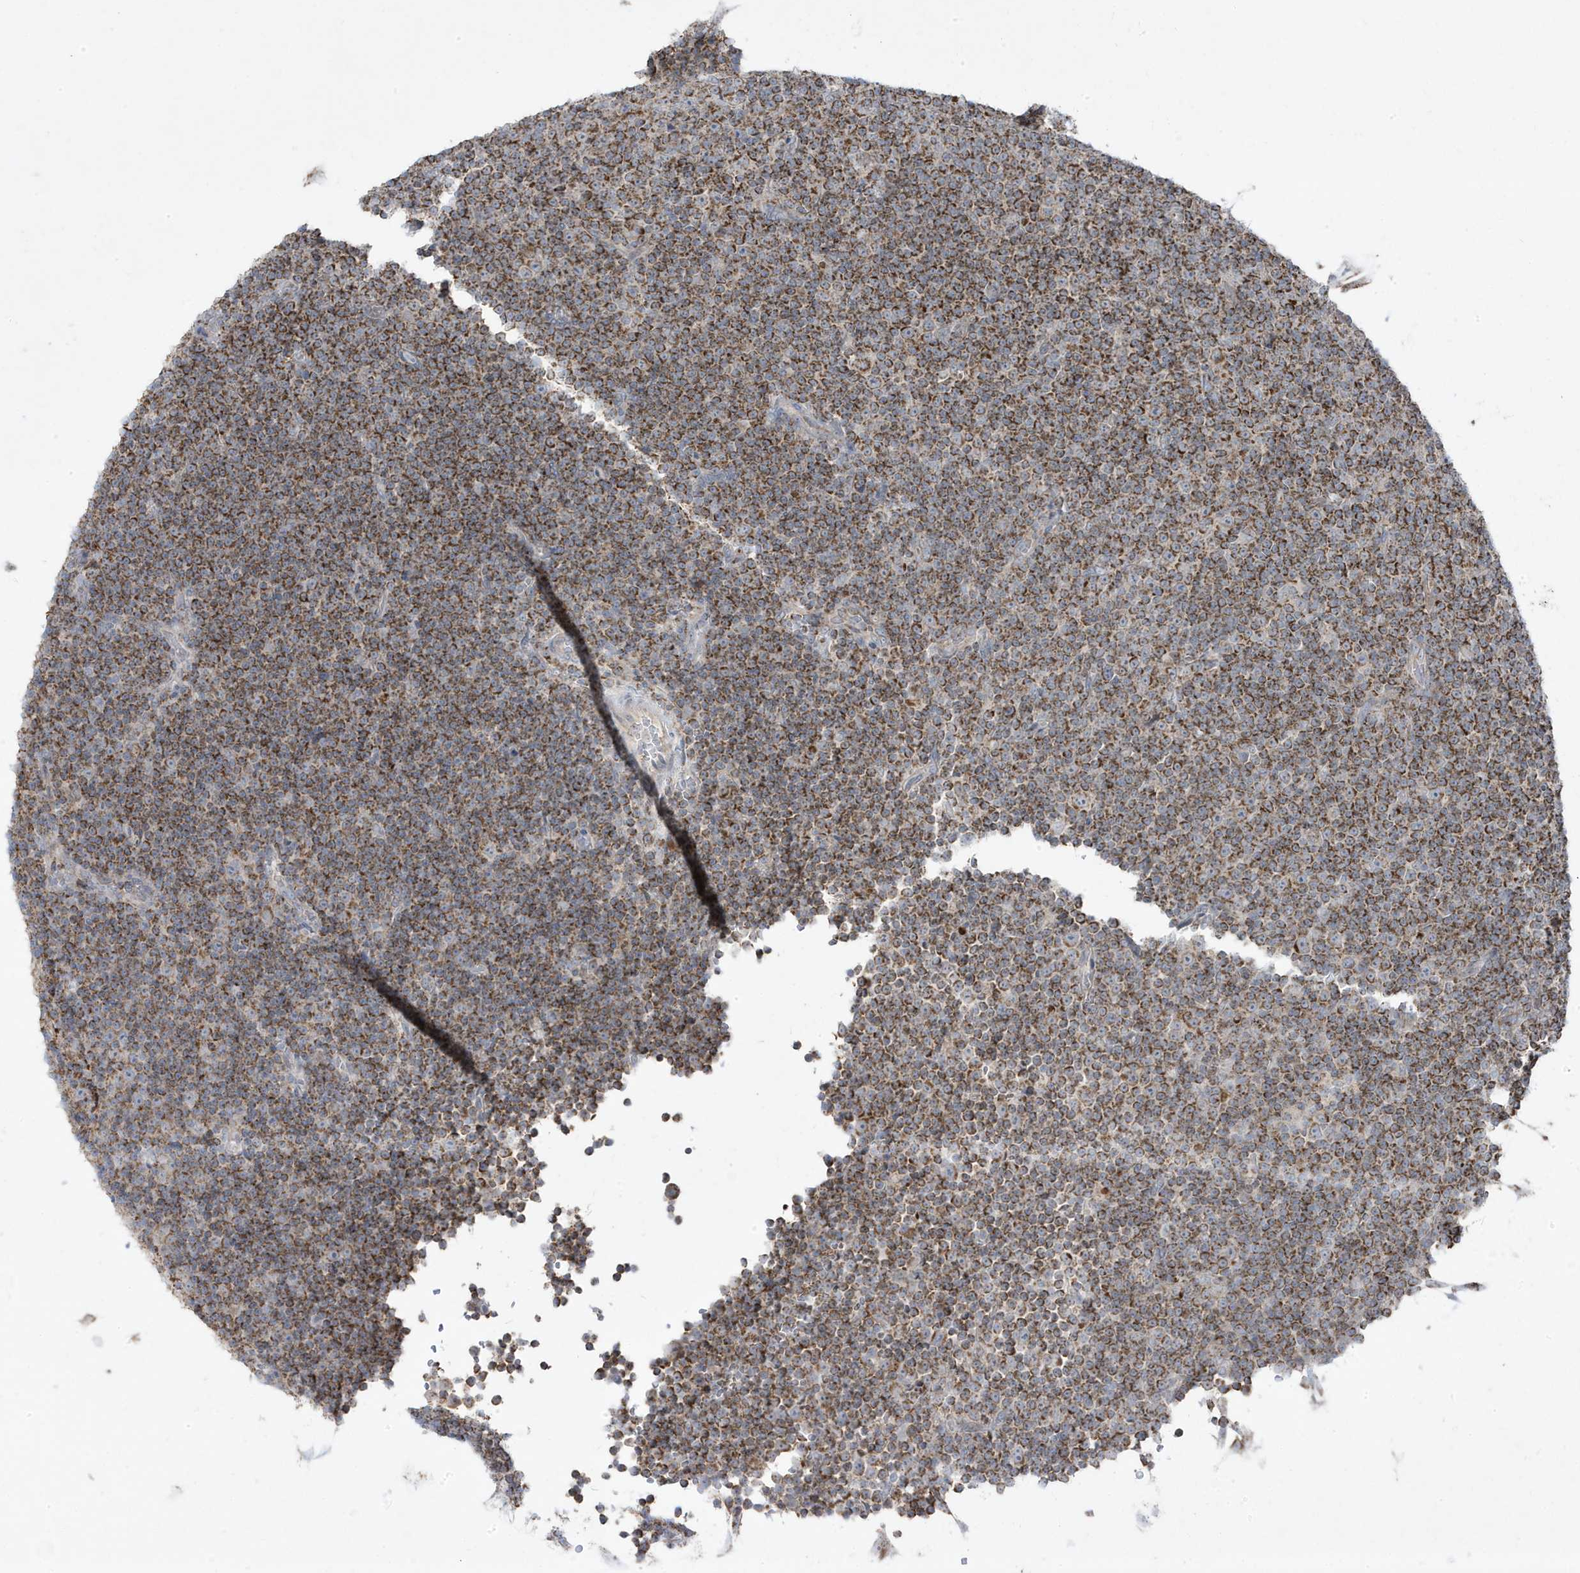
{"staining": {"intensity": "moderate", "quantity": ">75%", "location": "cytoplasmic/membranous"}, "tissue": "lymphoma", "cell_type": "Tumor cells", "image_type": "cancer", "snomed": [{"axis": "morphology", "description": "Malignant lymphoma, non-Hodgkin's type, Low grade"}, {"axis": "topography", "description": "Lymph node"}], "caption": "A micrograph of lymphoma stained for a protein reveals moderate cytoplasmic/membranous brown staining in tumor cells. (Brightfield microscopy of DAB IHC at high magnification).", "gene": "ADAMTSL3", "patient": {"sex": "female", "age": 67}}